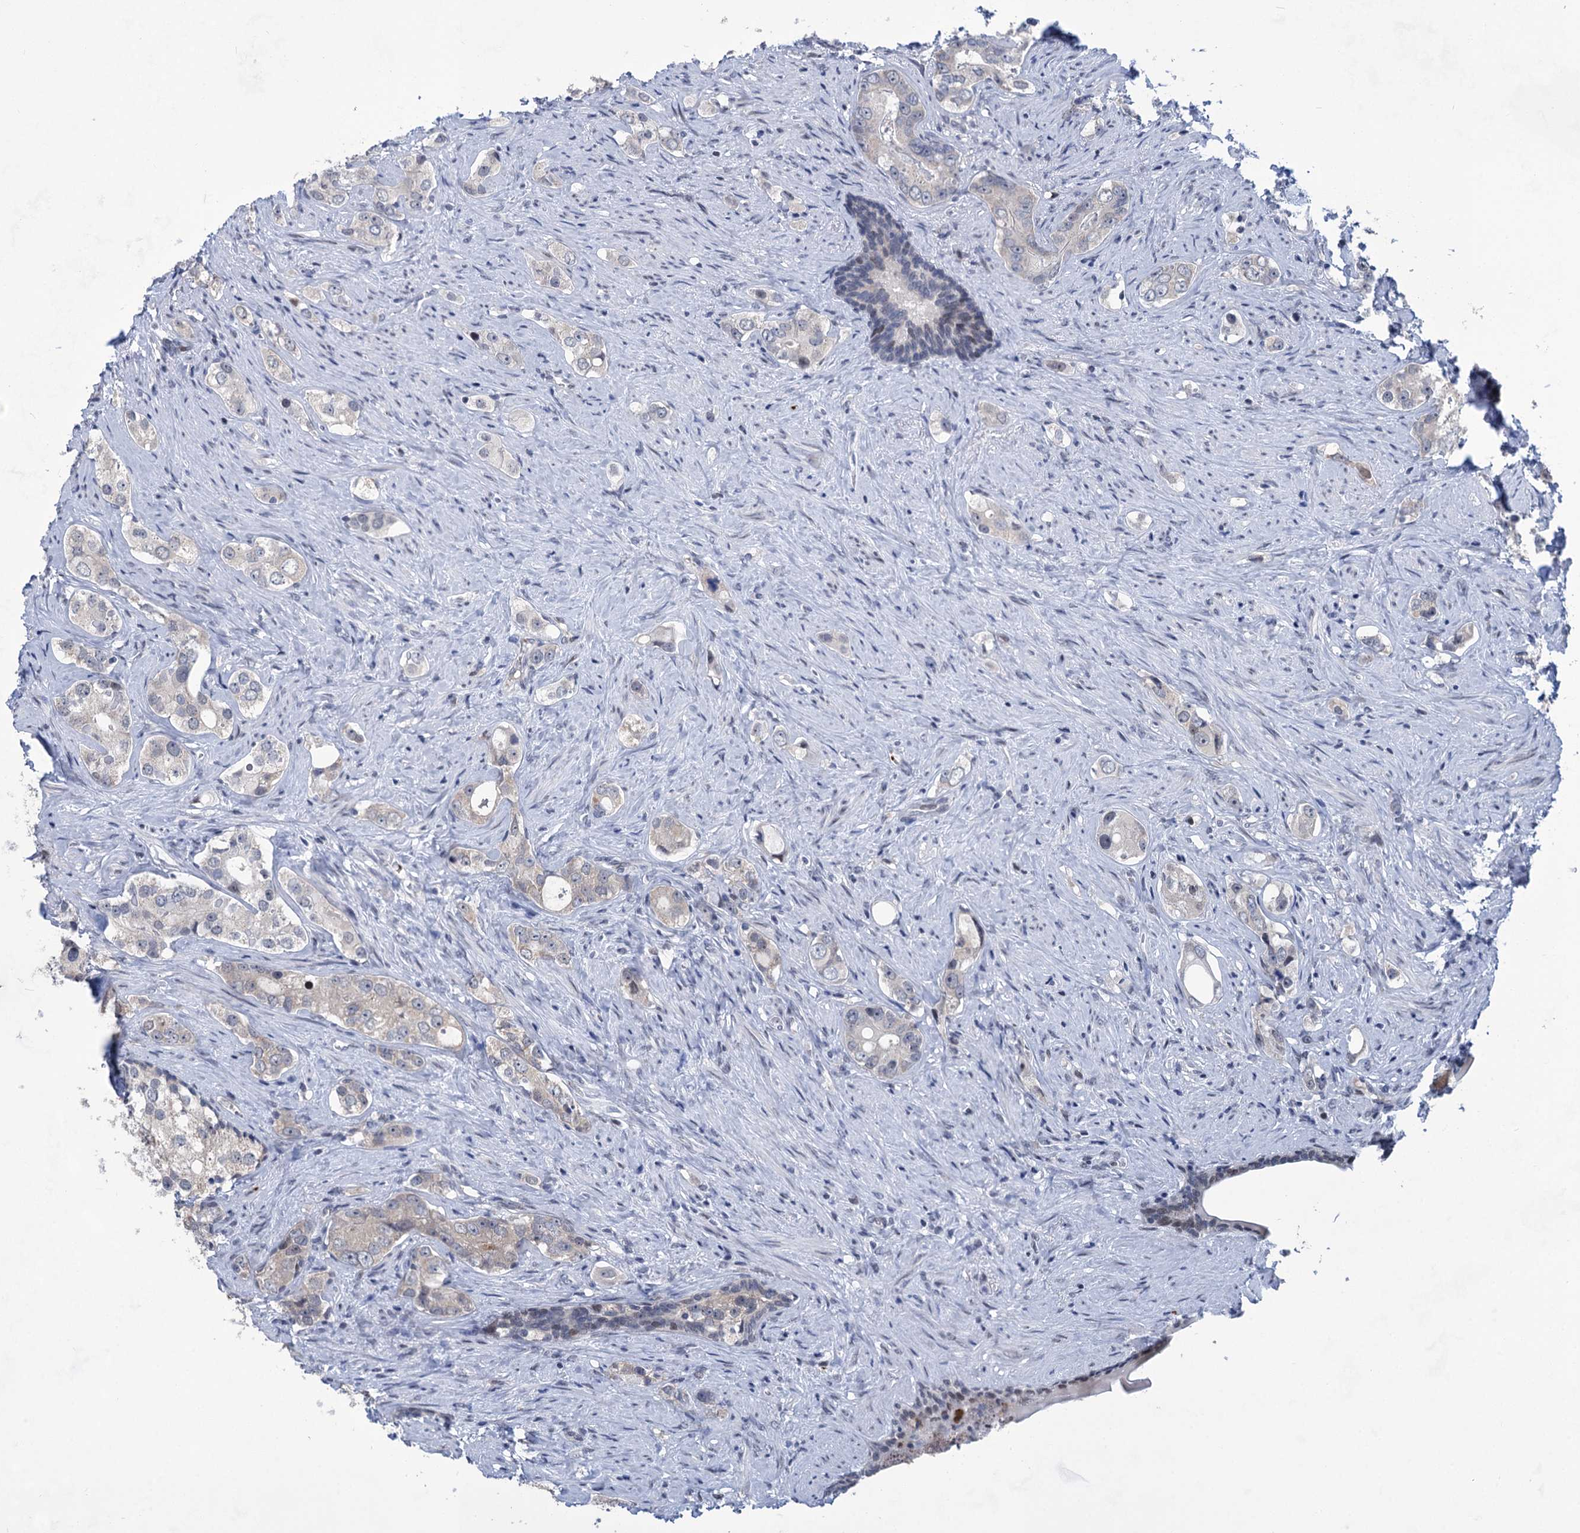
{"staining": {"intensity": "negative", "quantity": "none", "location": "none"}, "tissue": "prostate cancer", "cell_type": "Tumor cells", "image_type": "cancer", "snomed": [{"axis": "morphology", "description": "Adenocarcinoma, High grade"}, {"axis": "topography", "description": "Prostate"}], "caption": "Prostate high-grade adenocarcinoma stained for a protein using immunohistochemistry demonstrates no expression tumor cells.", "gene": "MON2", "patient": {"sex": "male", "age": 63}}